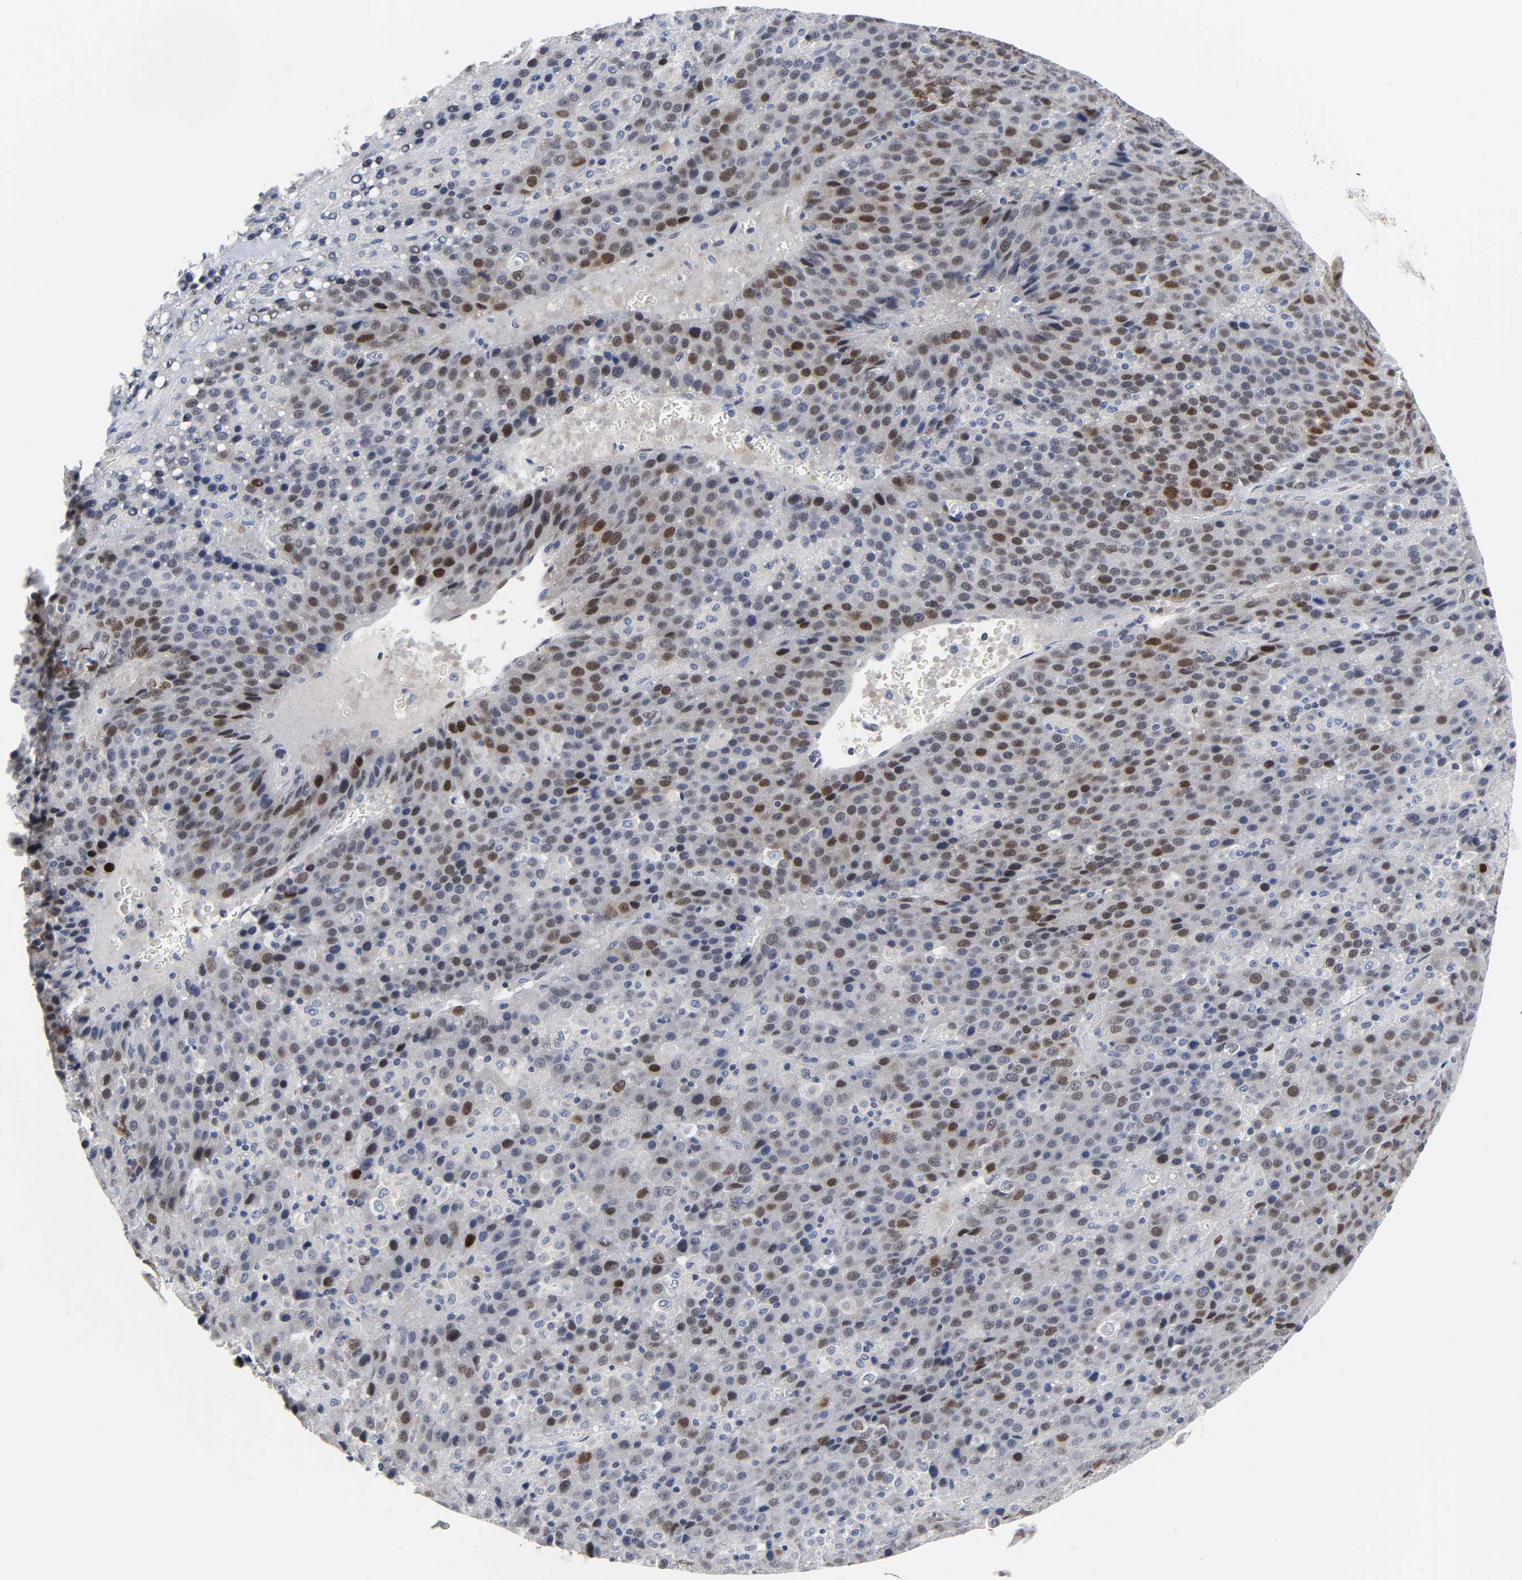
{"staining": {"intensity": "moderate", "quantity": "25%-75%", "location": "nuclear"}, "tissue": "liver cancer", "cell_type": "Tumor cells", "image_type": "cancer", "snomed": [{"axis": "morphology", "description": "Carcinoma, Hepatocellular, NOS"}, {"axis": "topography", "description": "Liver"}], "caption": "Tumor cells demonstrate moderate nuclear positivity in approximately 25%-75% of cells in liver hepatocellular carcinoma.", "gene": "WEE1", "patient": {"sex": "female", "age": 53}}